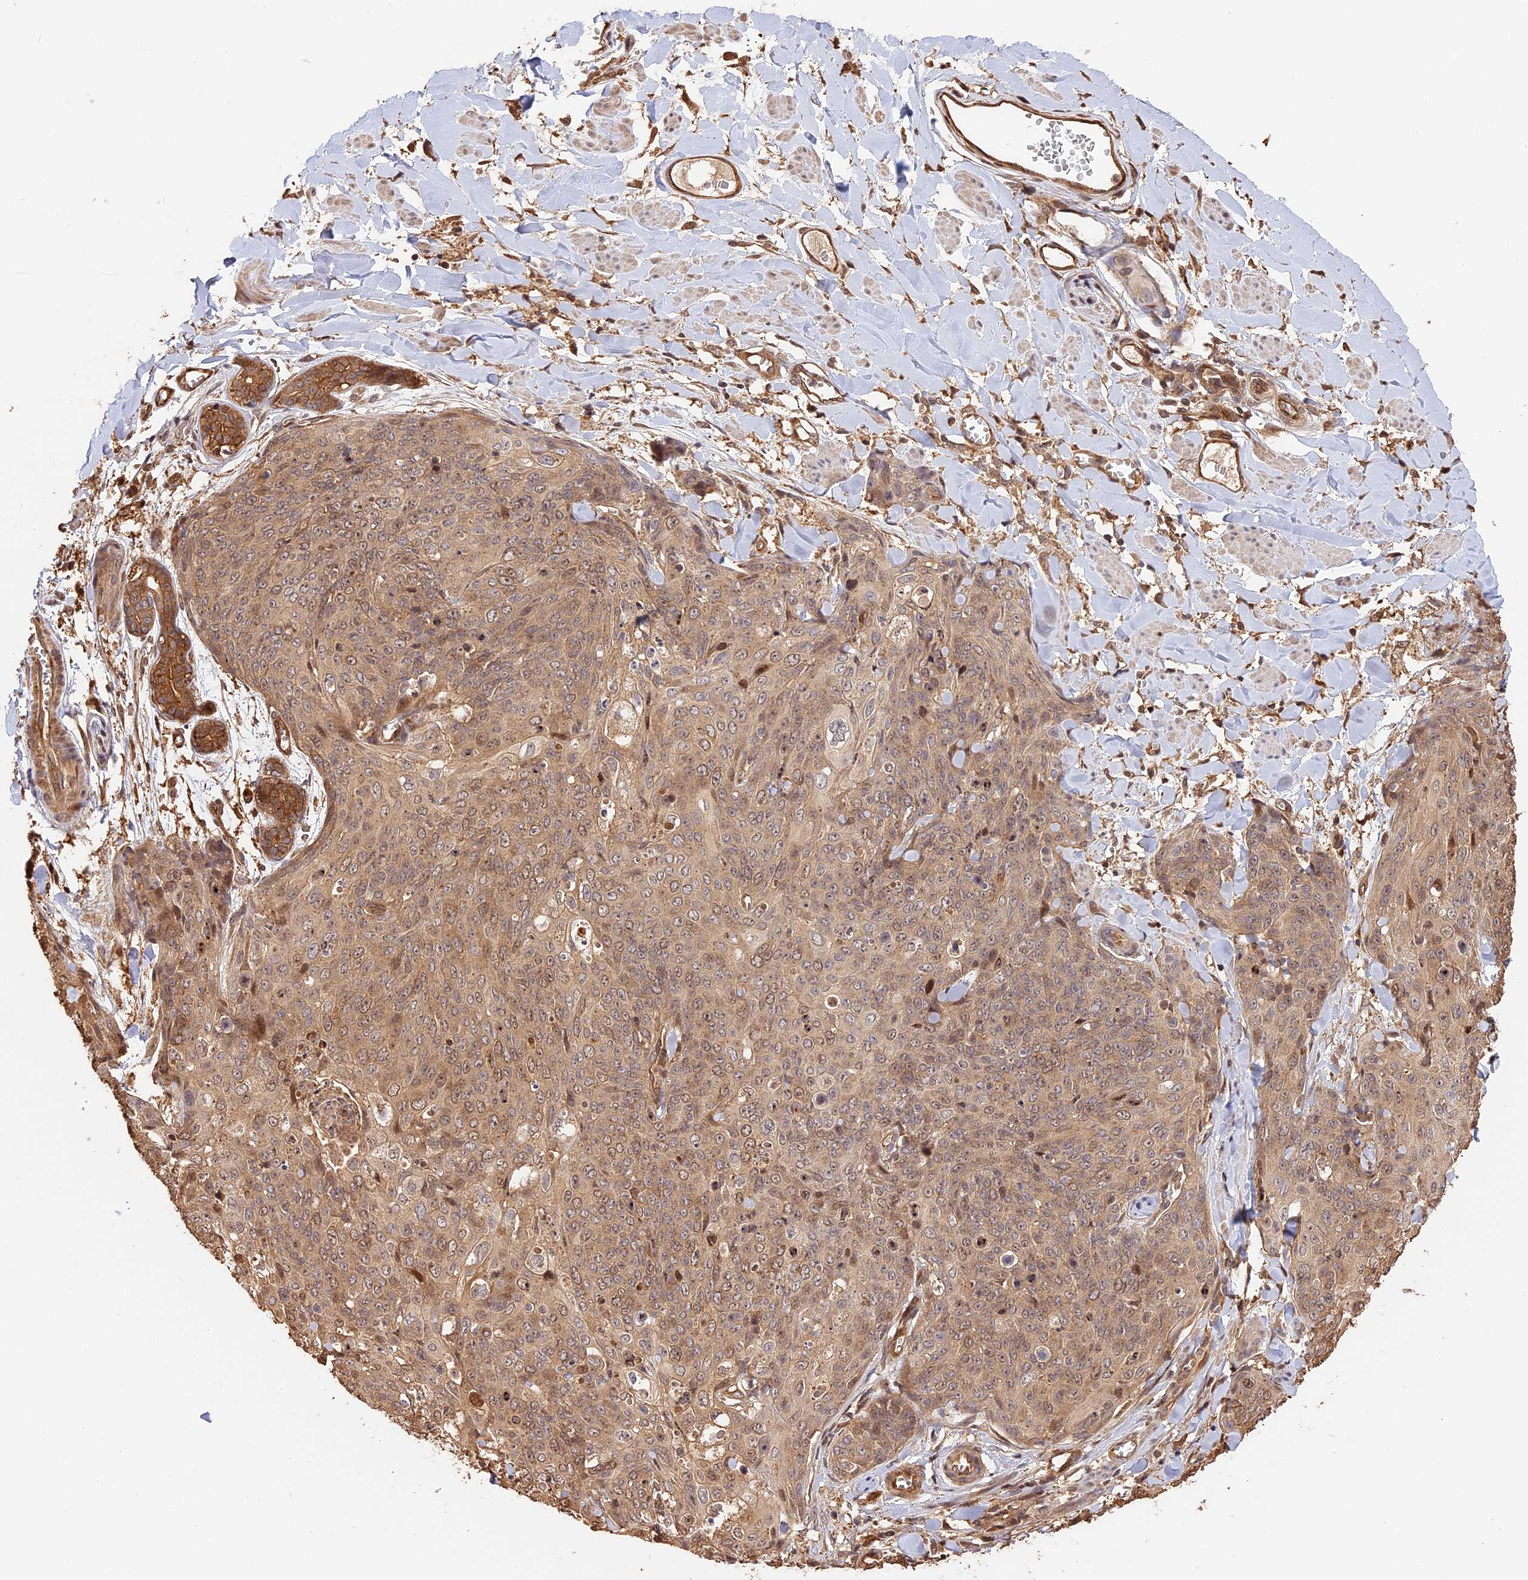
{"staining": {"intensity": "weak", "quantity": ">75%", "location": "cytoplasmic/membranous,nuclear"}, "tissue": "skin cancer", "cell_type": "Tumor cells", "image_type": "cancer", "snomed": [{"axis": "morphology", "description": "Squamous cell carcinoma, NOS"}, {"axis": "topography", "description": "Skin"}, {"axis": "topography", "description": "Vulva"}], "caption": "This image exhibits immunohistochemistry staining of skin cancer, with low weak cytoplasmic/membranous and nuclear staining in approximately >75% of tumor cells.", "gene": "PPP1R37", "patient": {"sex": "female", "age": 85}}